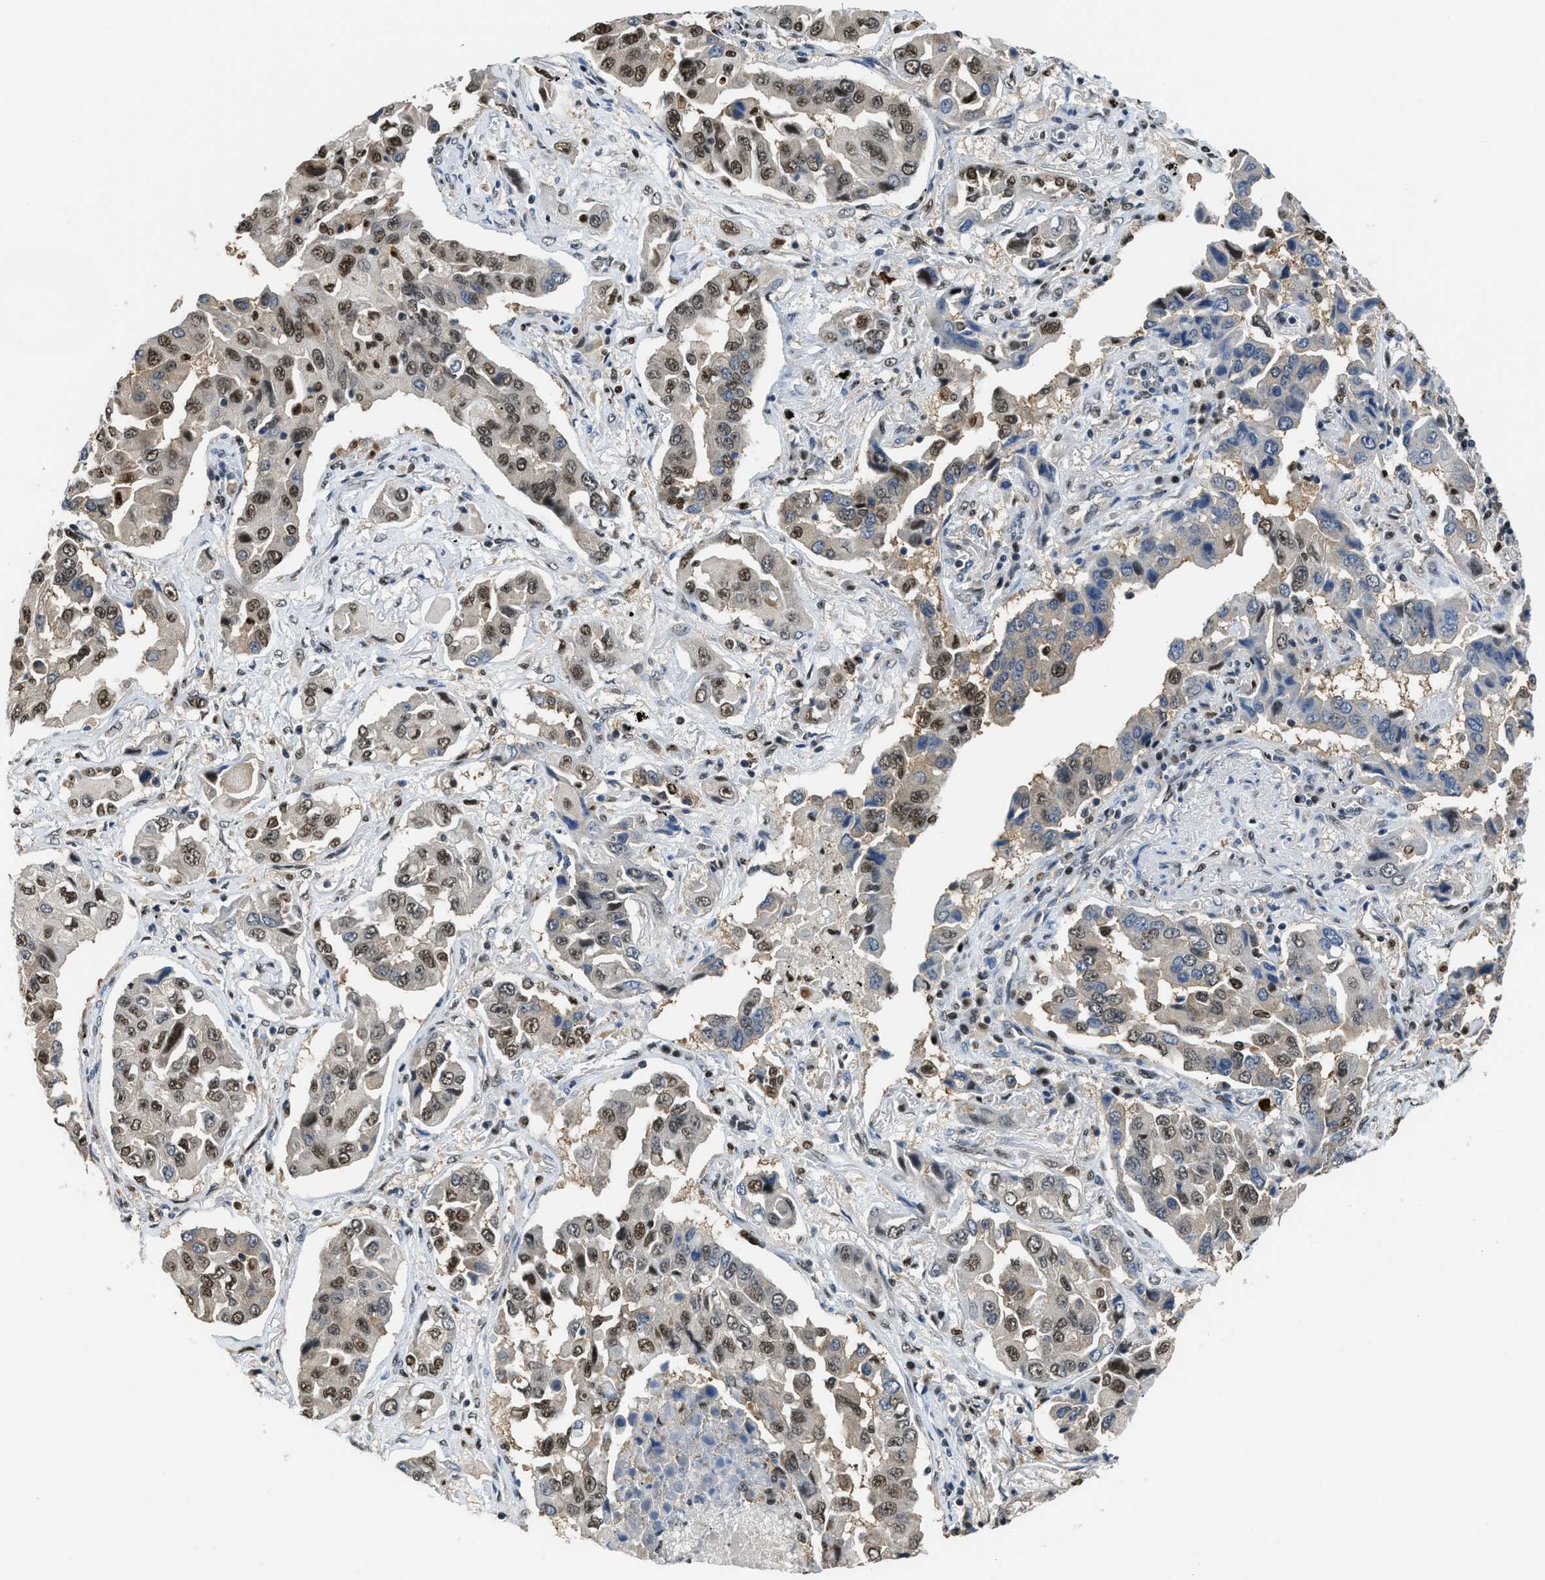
{"staining": {"intensity": "moderate", "quantity": "25%-75%", "location": "nuclear"}, "tissue": "lung cancer", "cell_type": "Tumor cells", "image_type": "cancer", "snomed": [{"axis": "morphology", "description": "Adenocarcinoma, NOS"}, {"axis": "topography", "description": "Lung"}], "caption": "Brown immunohistochemical staining in lung cancer (adenocarcinoma) reveals moderate nuclear staining in approximately 25%-75% of tumor cells. (DAB (3,3'-diaminobenzidine) = brown stain, brightfield microscopy at high magnification).", "gene": "ALX1", "patient": {"sex": "female", "age": 65}}